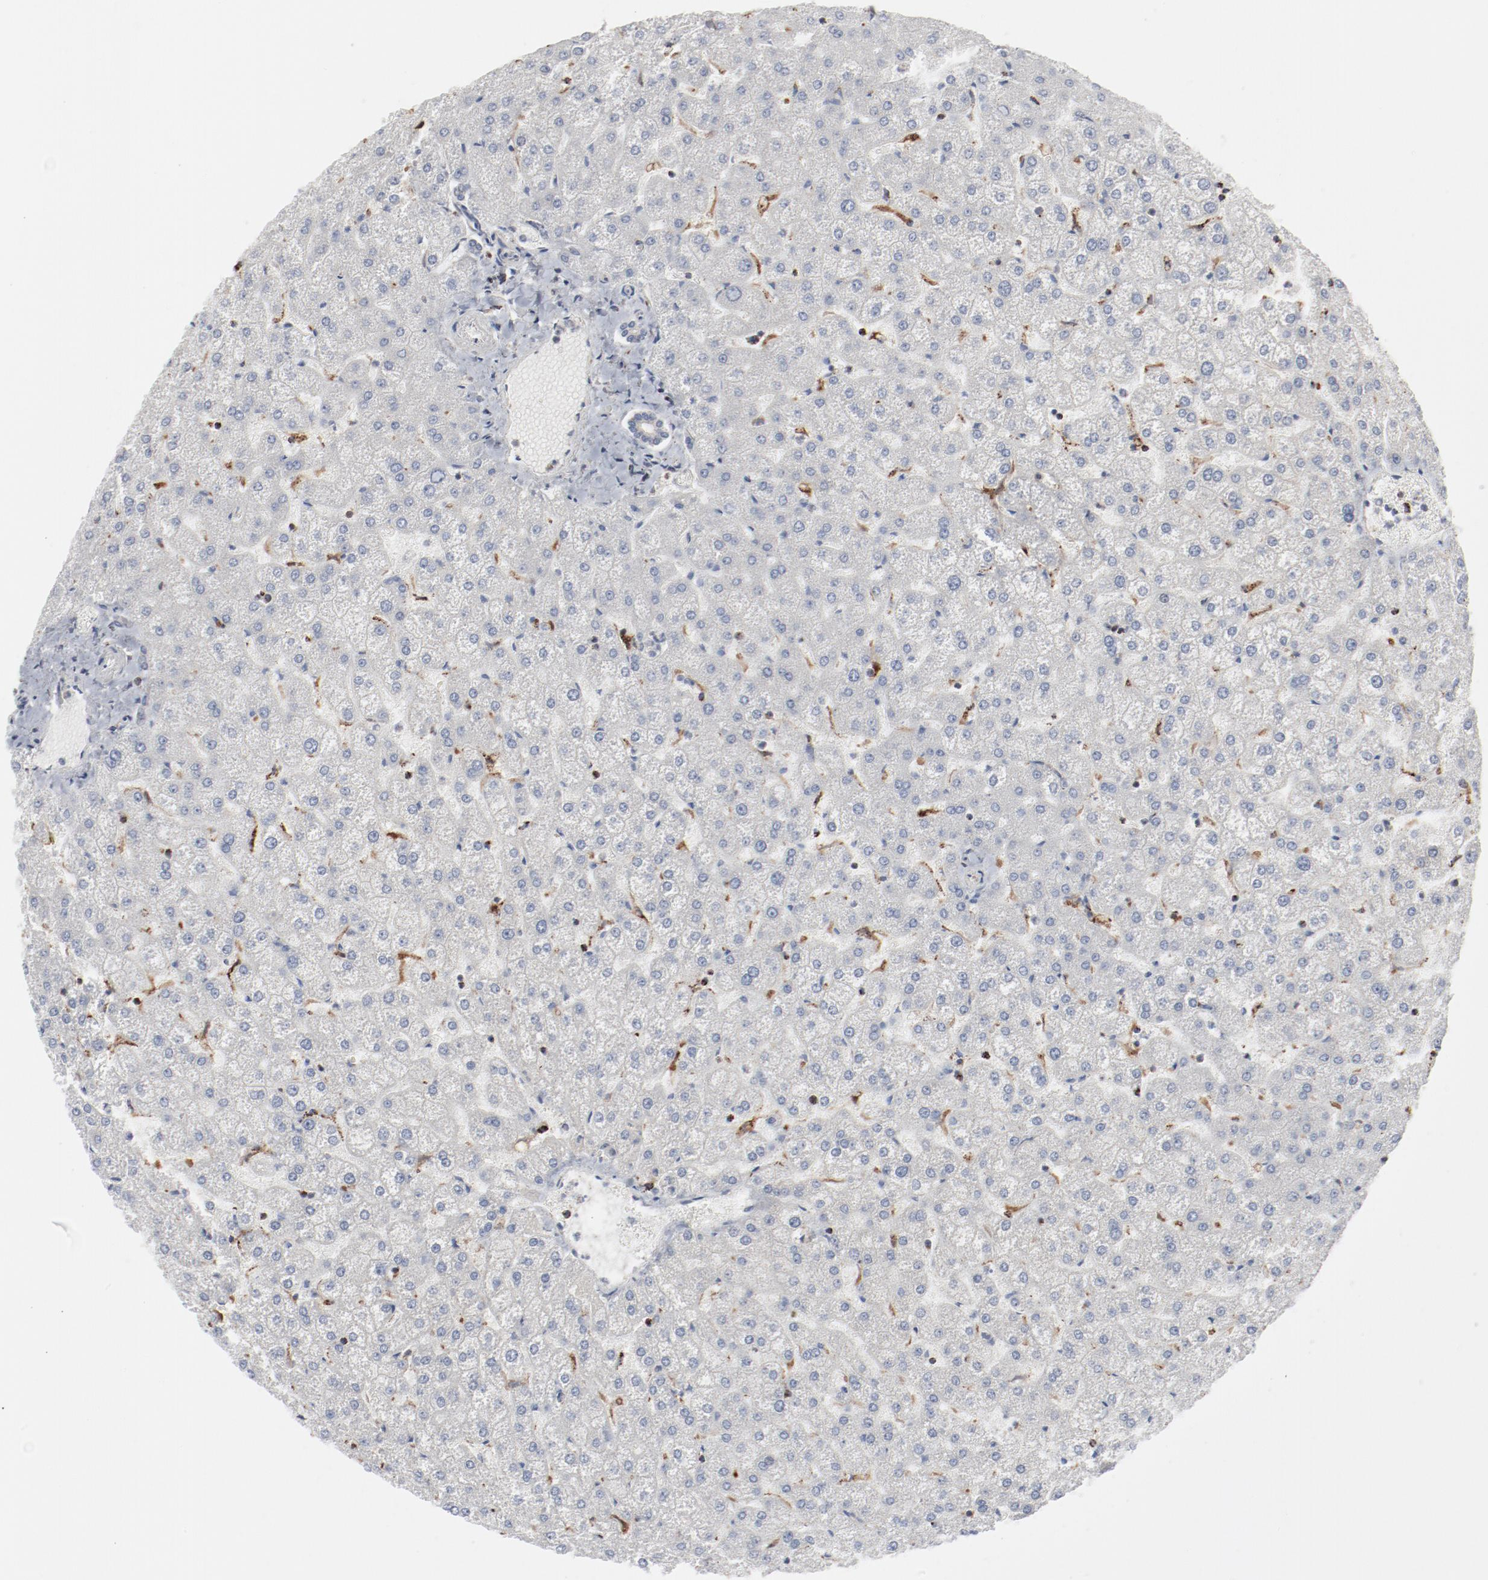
{"staining": {"intensity": "negative", "quantity": "none", "location": "none"}, "tissue": "liver", "cell_type": "Cholangiocytes", "image_type": "normal", "snomed": [{"axis": "morphology", "description": "Normal tissue, NOS"}, {"axis": "topography", "description": "Liver"}], "caption": "Immunohistochemistry of unremarkable human liver demonstrates no staining in cholangiocytes. (DAB (3,3'-diaminobenzidine) IHC with hematoxylin counter stain).", "gene": "SETD3", "patient": {"sex": "female", "age": 32}}